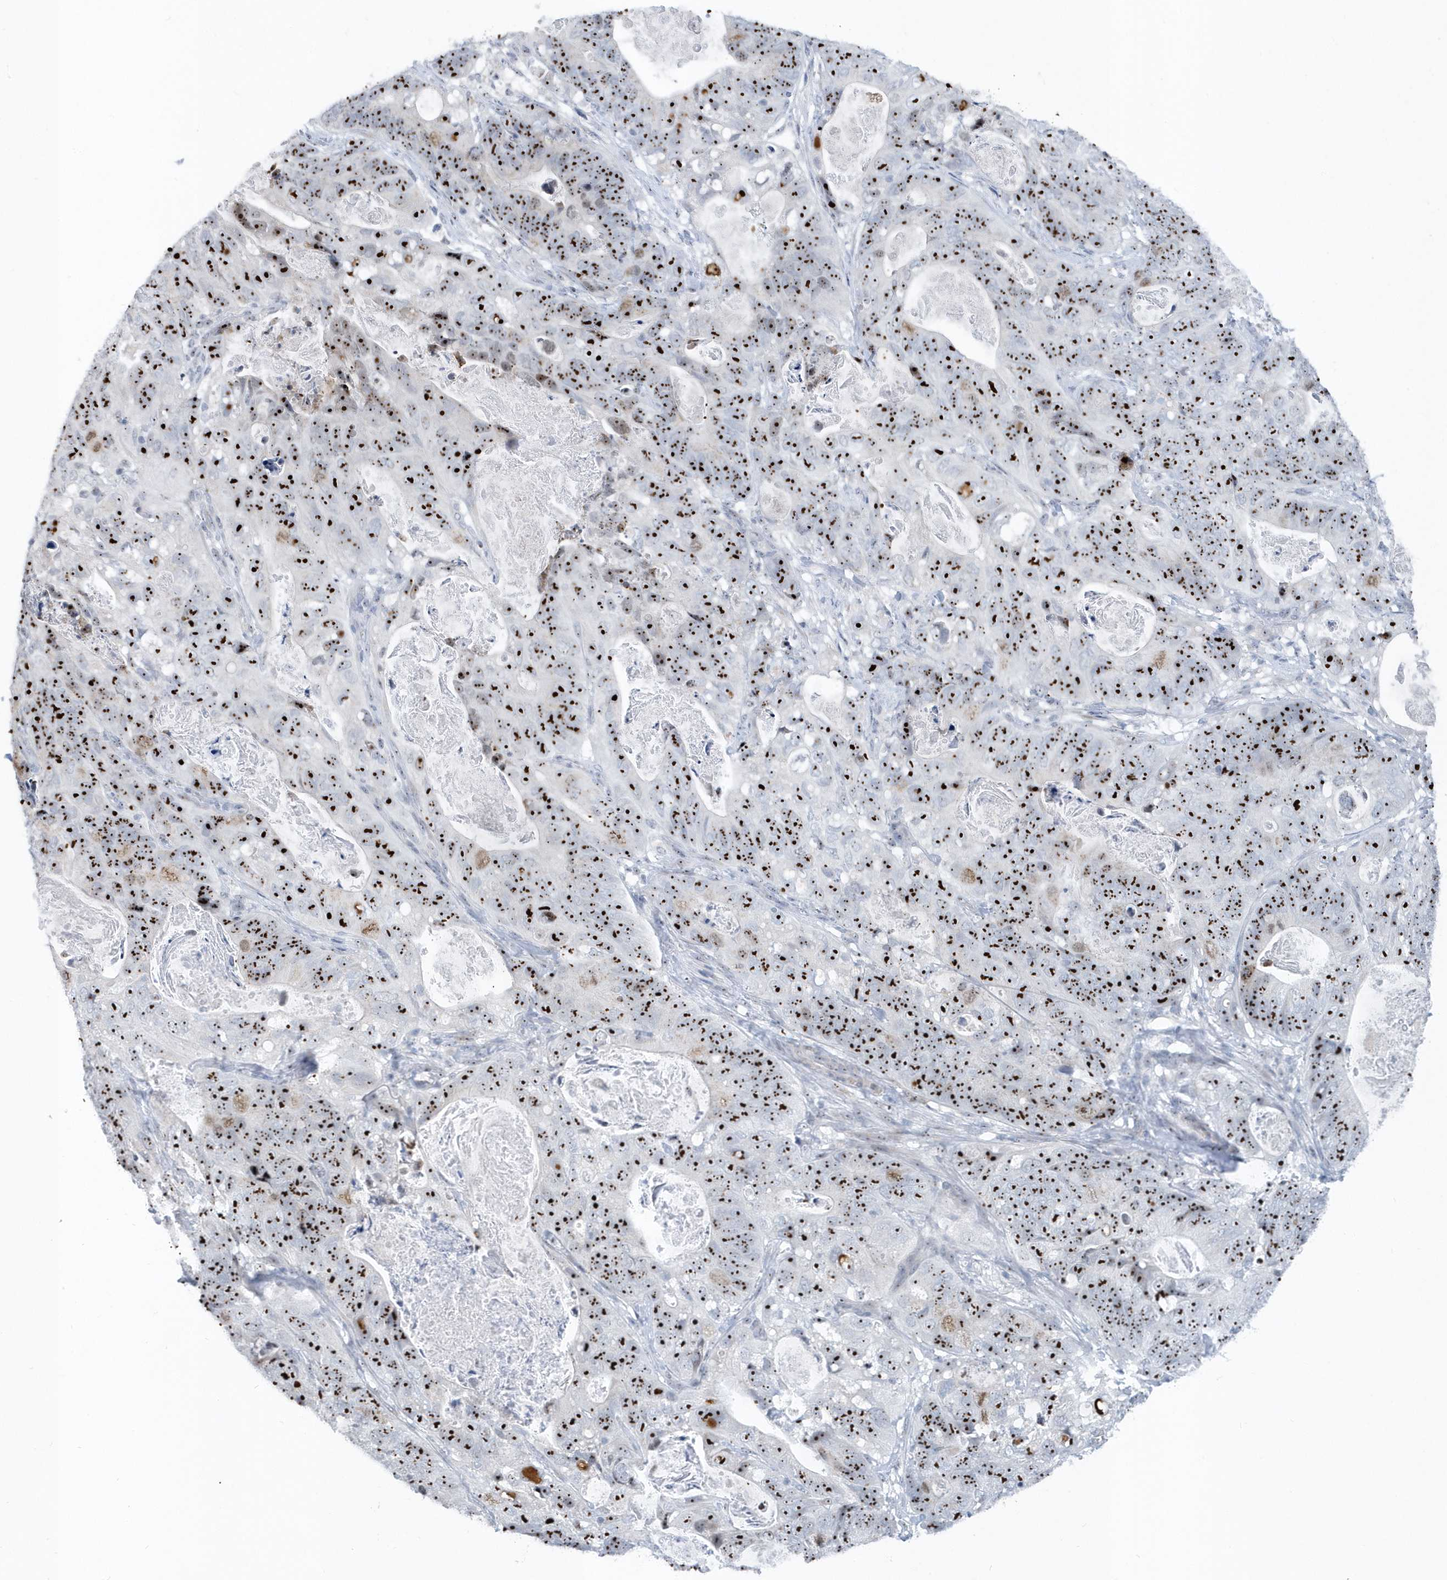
{"staining": {"intensity": "strong", "quantity": ">75%", "location": "nuclear"}, "tissue": "stomach cancer", "cell_type": "Tumor cells", "image_type": "cancer", "snomed": [{"axis": "morphology", "description": "Normal tissue, NOS"}, {"axis": "morphology", "description": "Adenocarcinoma, NOS"}, {"axis": "topography", "description": "Stomach"}], "caption": "This micrograph reveals immunohistochemistry (IHC) staining of stomach cancer, with high strong nuclear staining in approximately >75% of tumor cells.", "gene": "RPF2", "patient": {"sex": "female", "age": 89}}